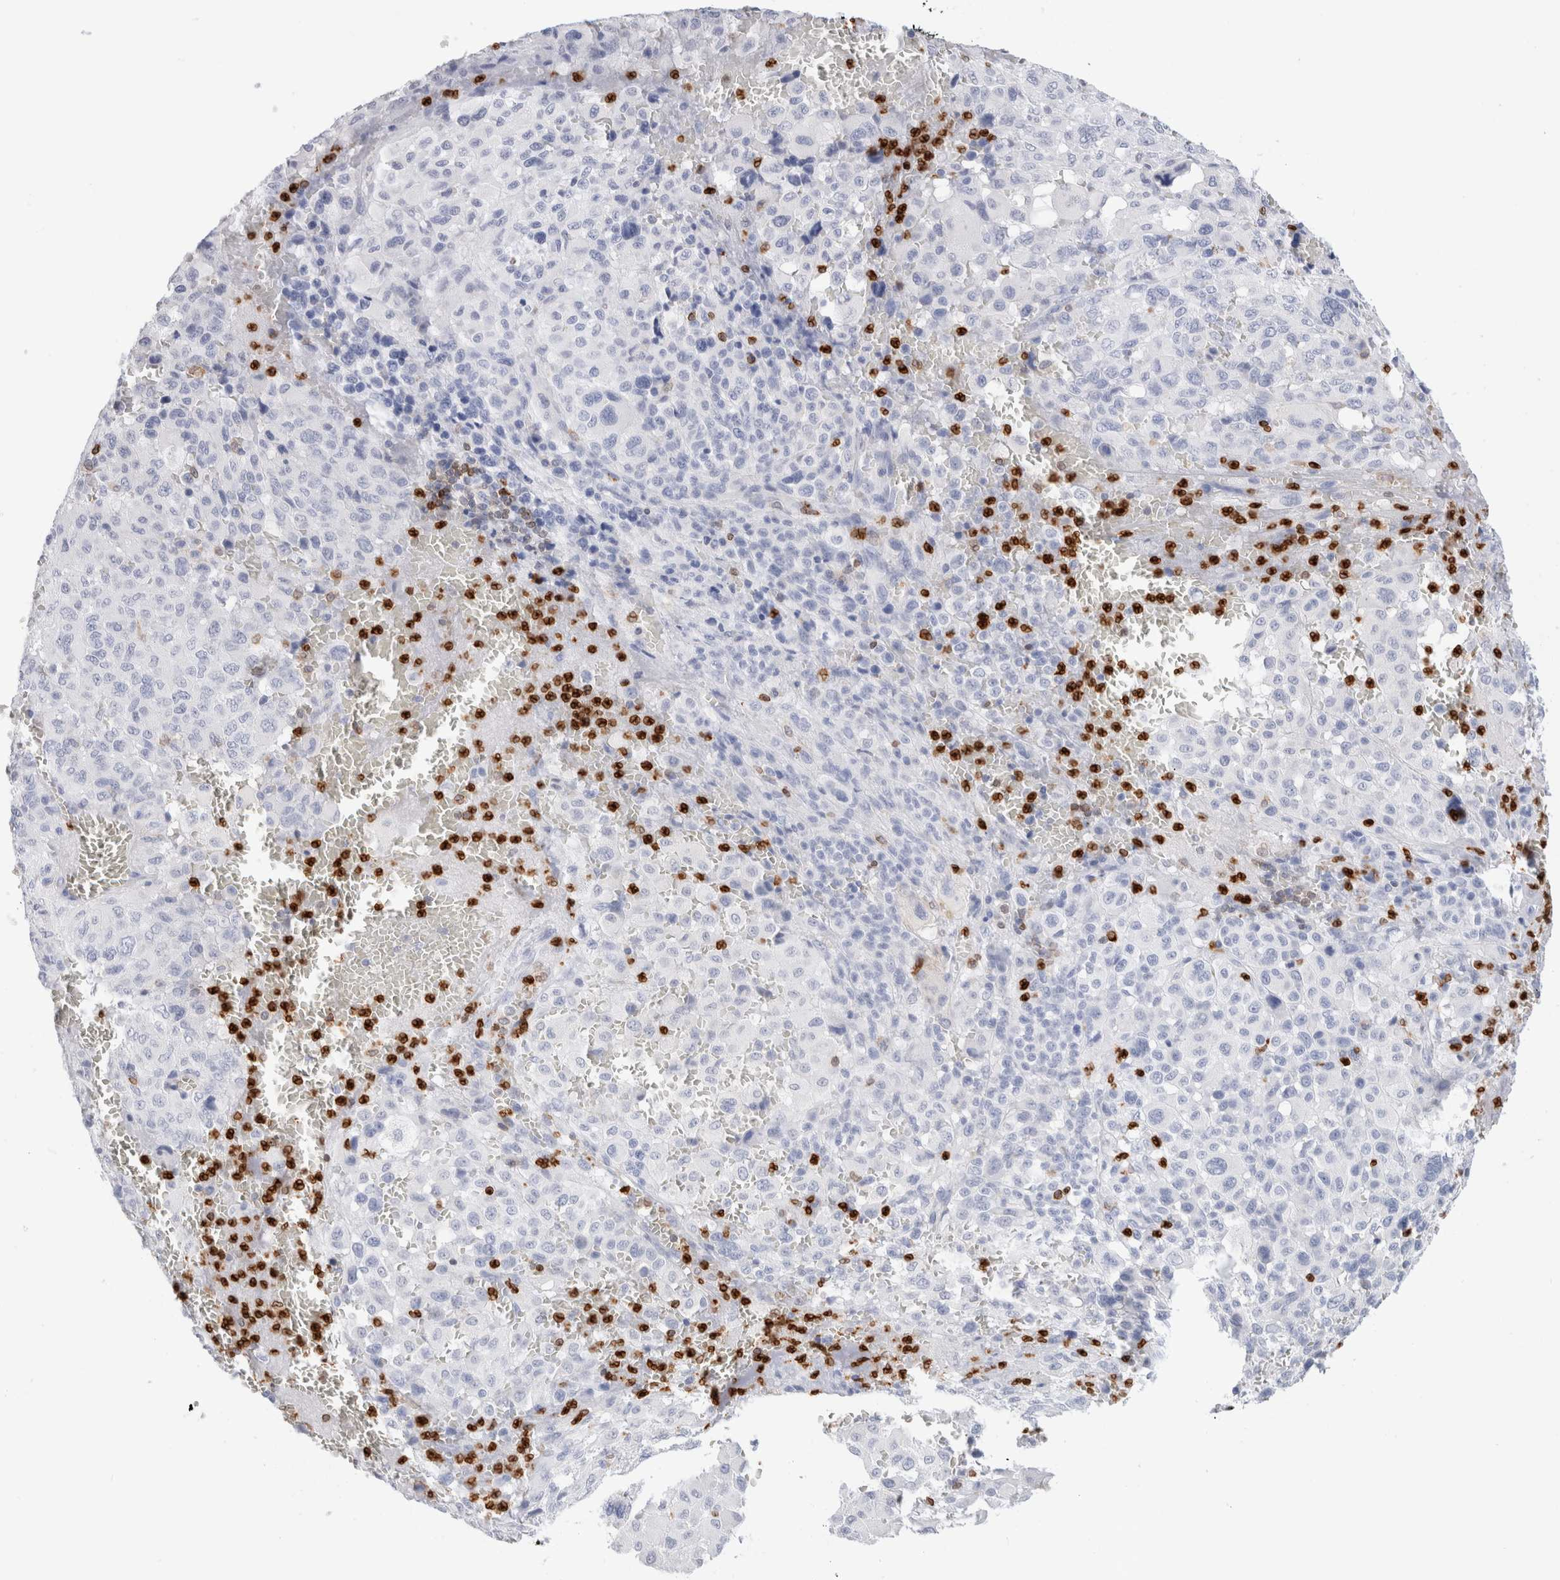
{"staining": {"intensity": "negative", "quantity": "none", "location": "none"}, "tissue": "melanoma", "cell_type": "Tumor cells", "image_type": "cancer", "snomed": [{"axis": "morphology", "description": "Malignant melanoma, Metastatic site"}, {"axis": "topography", "description": "Skin"}], "caption": "Immunohistochemistry histopathology image of melanoma stained for a protein (brown), which displays no staining in tumor cells.", "gene": "ALOX5AP", "patient": {"sex": "female", "age": 74}}